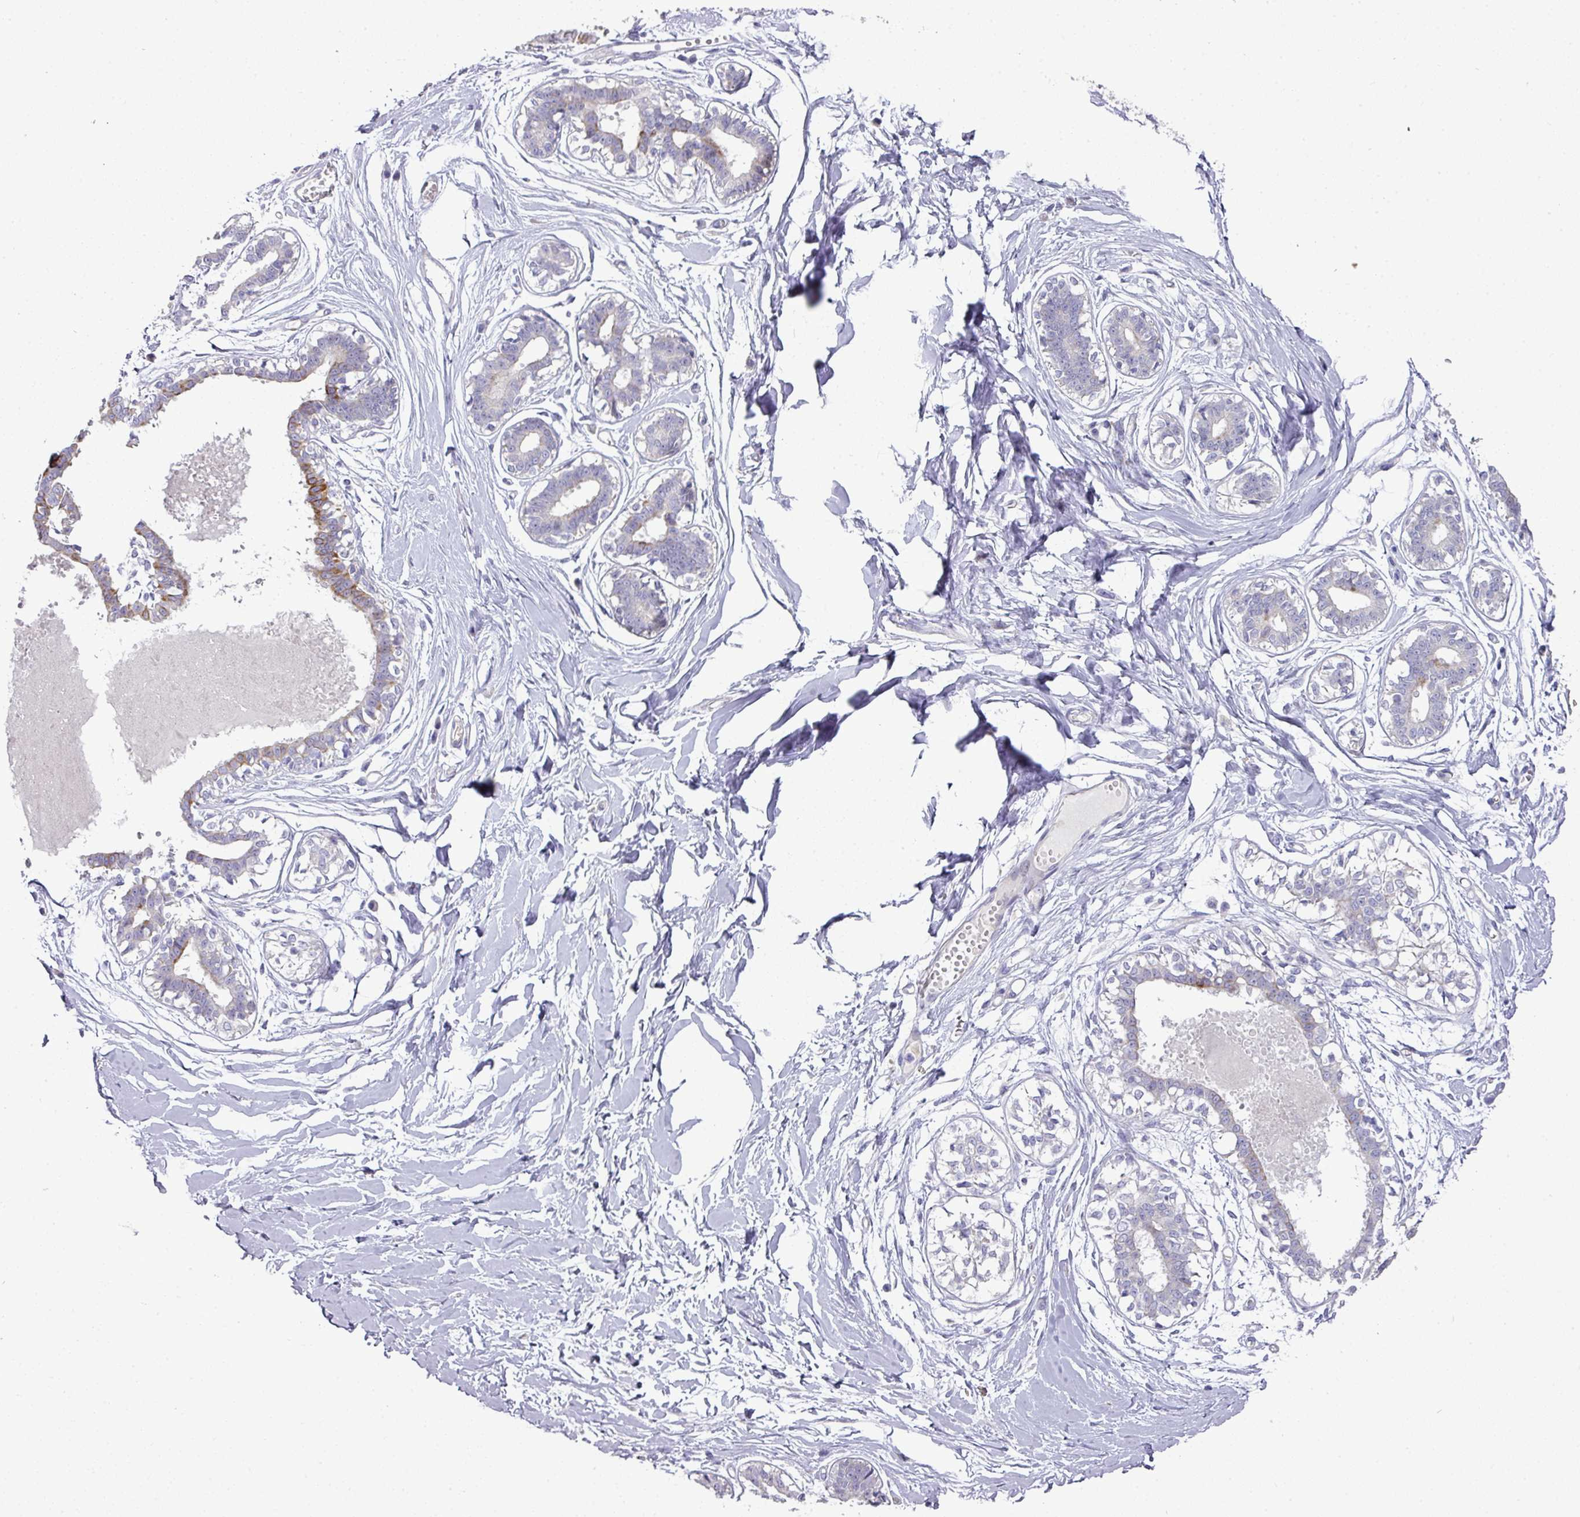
{"staining": {"intensity": "negative", "quantity": "none", "location": "none"}, "tissue": "breast", "cell_type": "Adipocytes", "image_type": "normal", "snomed": [{"axis": "morphology", "description": "Normal tissue, NOS"}, {"axis": "topography", "description": "Breast"}], "caption": "Human breast stained for a protein using immunohistochemistry shows no positivity in adipocytes.", "gene": "ATP6V1F", "patient": {"sex": "female", "age": 45}}